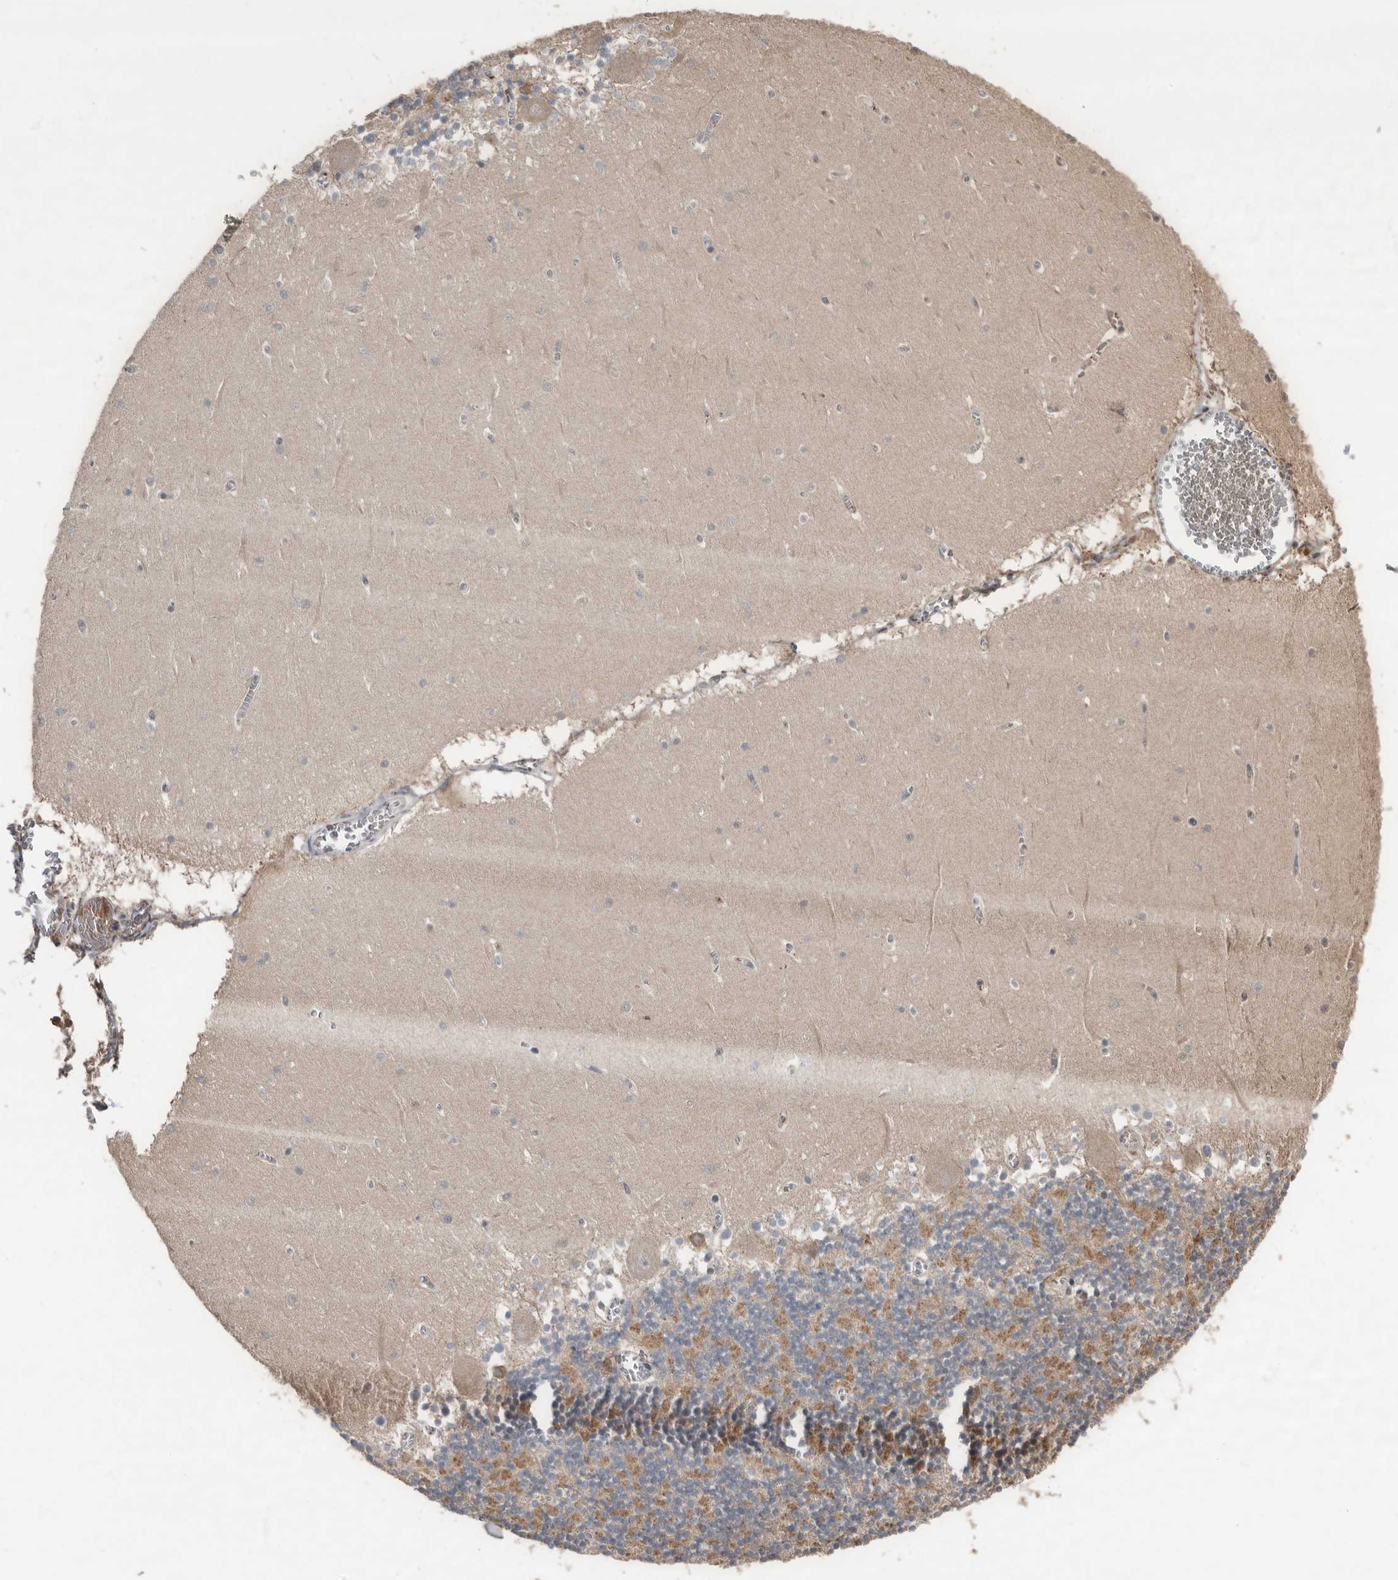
{"staining": {"intensity": "negative", "quantity": "none", "location": "none"}, "tissue": "cerebellum", "cell_type": "Cells in granular layer", "image_type": "normal", "snomed": [{"axis": "morphology", "description": "Normal tissue, NOS"}, {"axis": "topography", "description": "Cerebellum"}], "caption": "Immunohistochemistry (IHC) of normal human cerebellum displays no expression in cells in granular layer. Brightfield microscopy of immunohistochemistry (IHC) stained with DAB (brown) and hematoxylin (blue), captured at high magnification.", "gene": "LRGUK", "patient": {"sex": "female", "age": 28}}